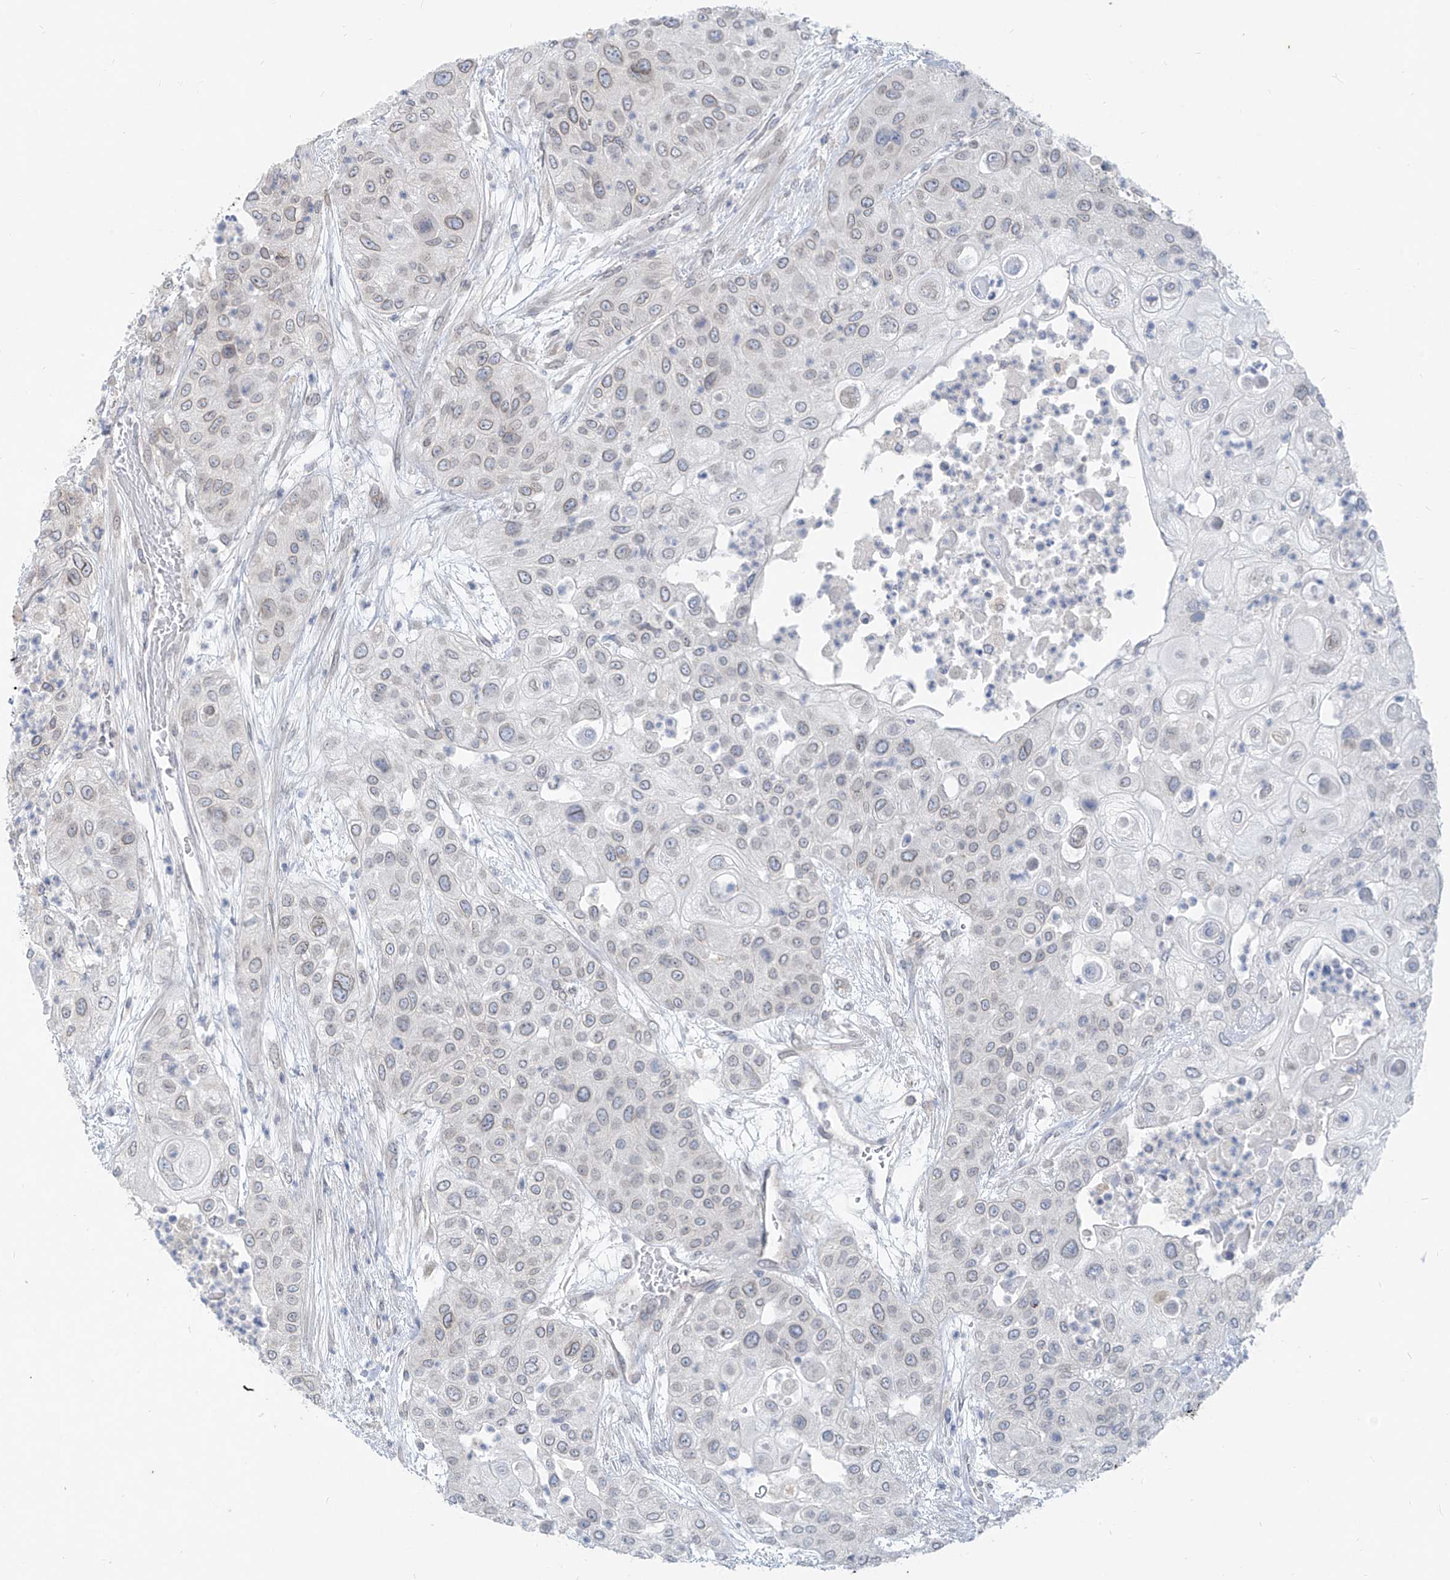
{"staining": {"intensity": "weak", "quantity": "25%-75%", "location": "cytoplasmic/membranous,nuclear"}, "tissue": "urothelial cancer", "cell_type": "Tumor cells", "image_type": "cancer", "snomed": [{"axis": "morphology", "description": "Urothelial carcinoma, High grade"}, {"axis": "topography", "description": "Urinary bladder"}], "caption": "A brown stain labels weak cytoplasmic/membranous and nuclear expression of a protein in urothelial carcinoma (high-grade) tumor cells.", "gene": "KRTAP25-1", "patient": {"sex": "female", "age": 79}}